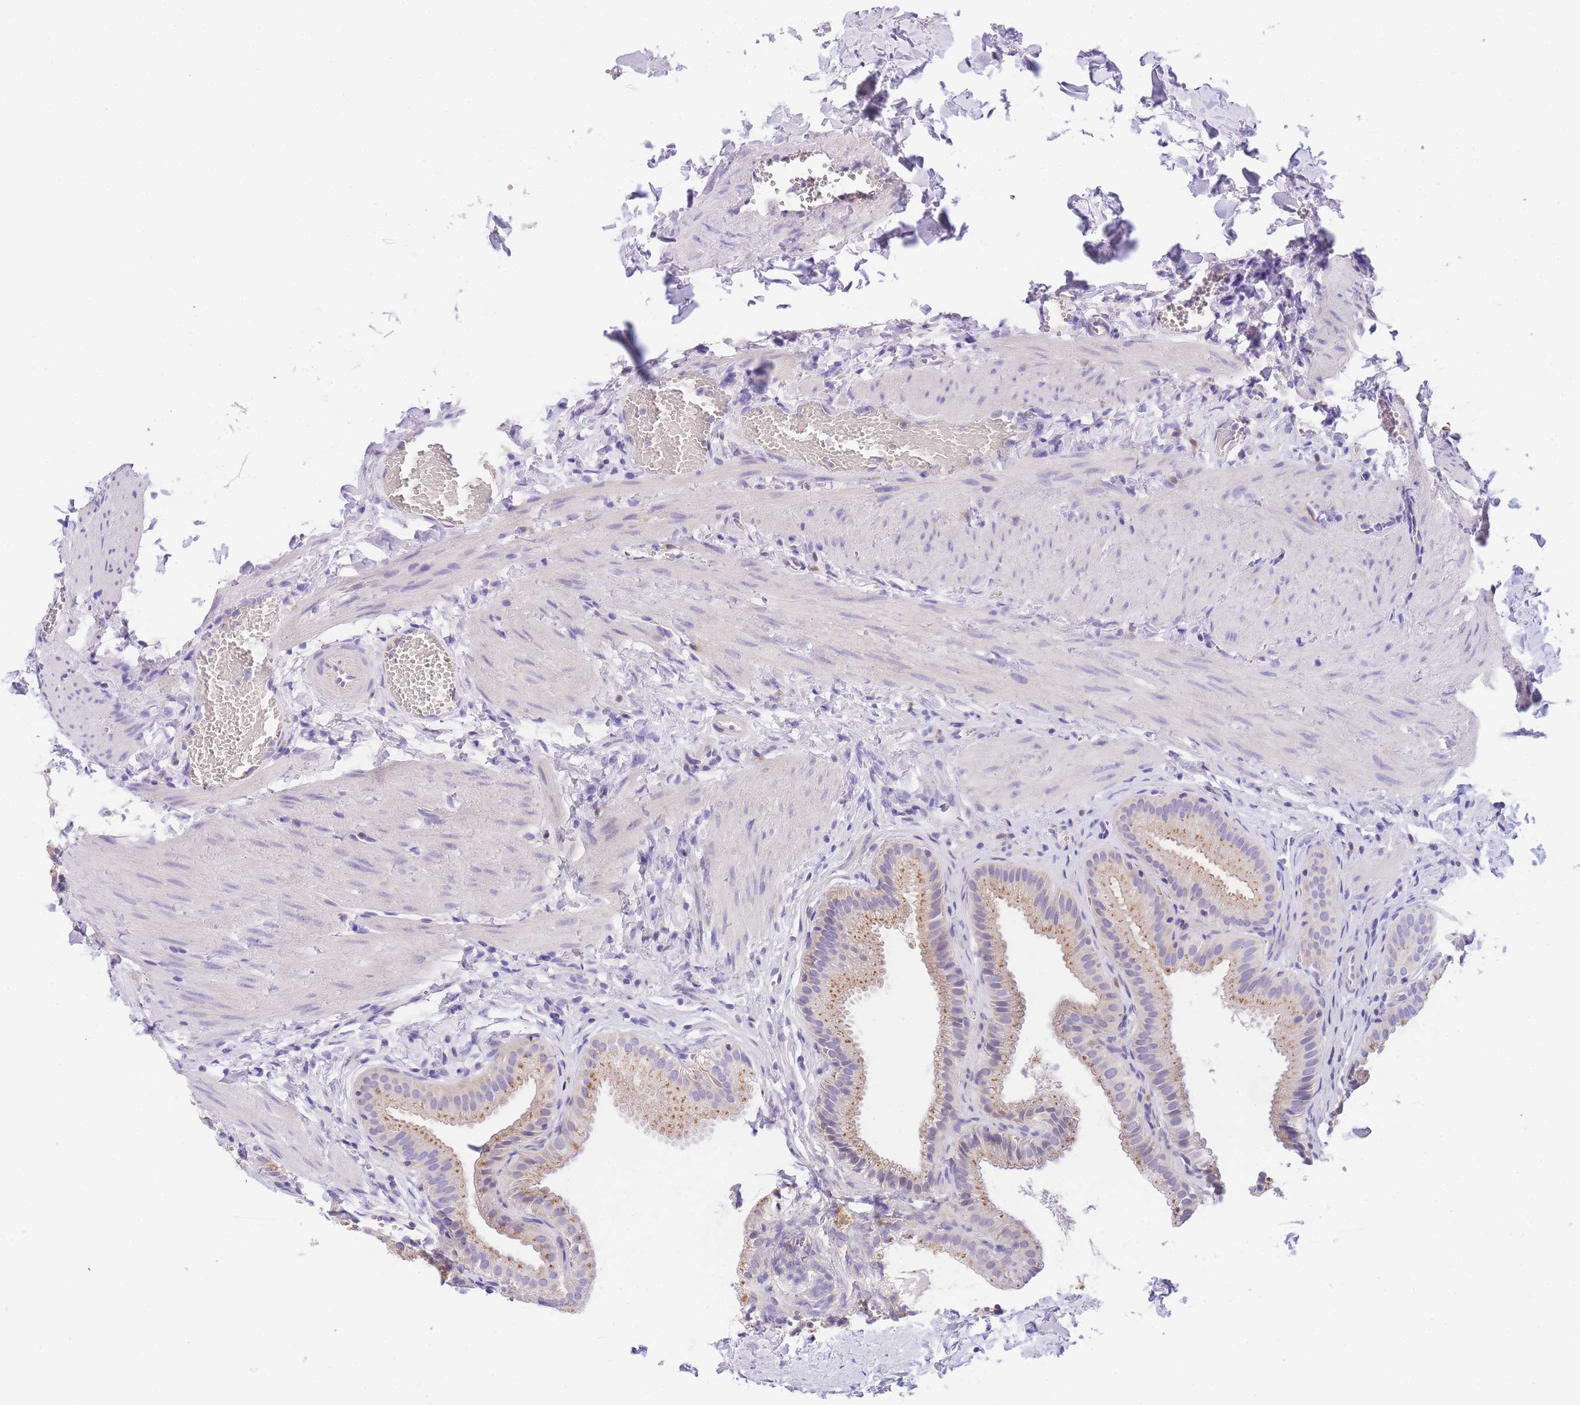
{"staining": {"intensity": "moderate", "quantity": "25%-75%", "location": "cytoplasmic/membranous"}, "tissue": "gallbladder", "cell_type": "Glandular cells", "image_type": "normal", "snomed": [{"axis": "morphology", "description": "Normal tissue, NOS"}, {"axis": "topography", "description": "Gallbladder"}], "caption": "The image shows immunohistochemical staining of unremarkable gallbladder. There is moderate cytoplasmic/membranous expression is appreciated in about 25%-75% of glandular cells.", "gene": "EPN2", "patient": {"sex": "male", "age": 38}}